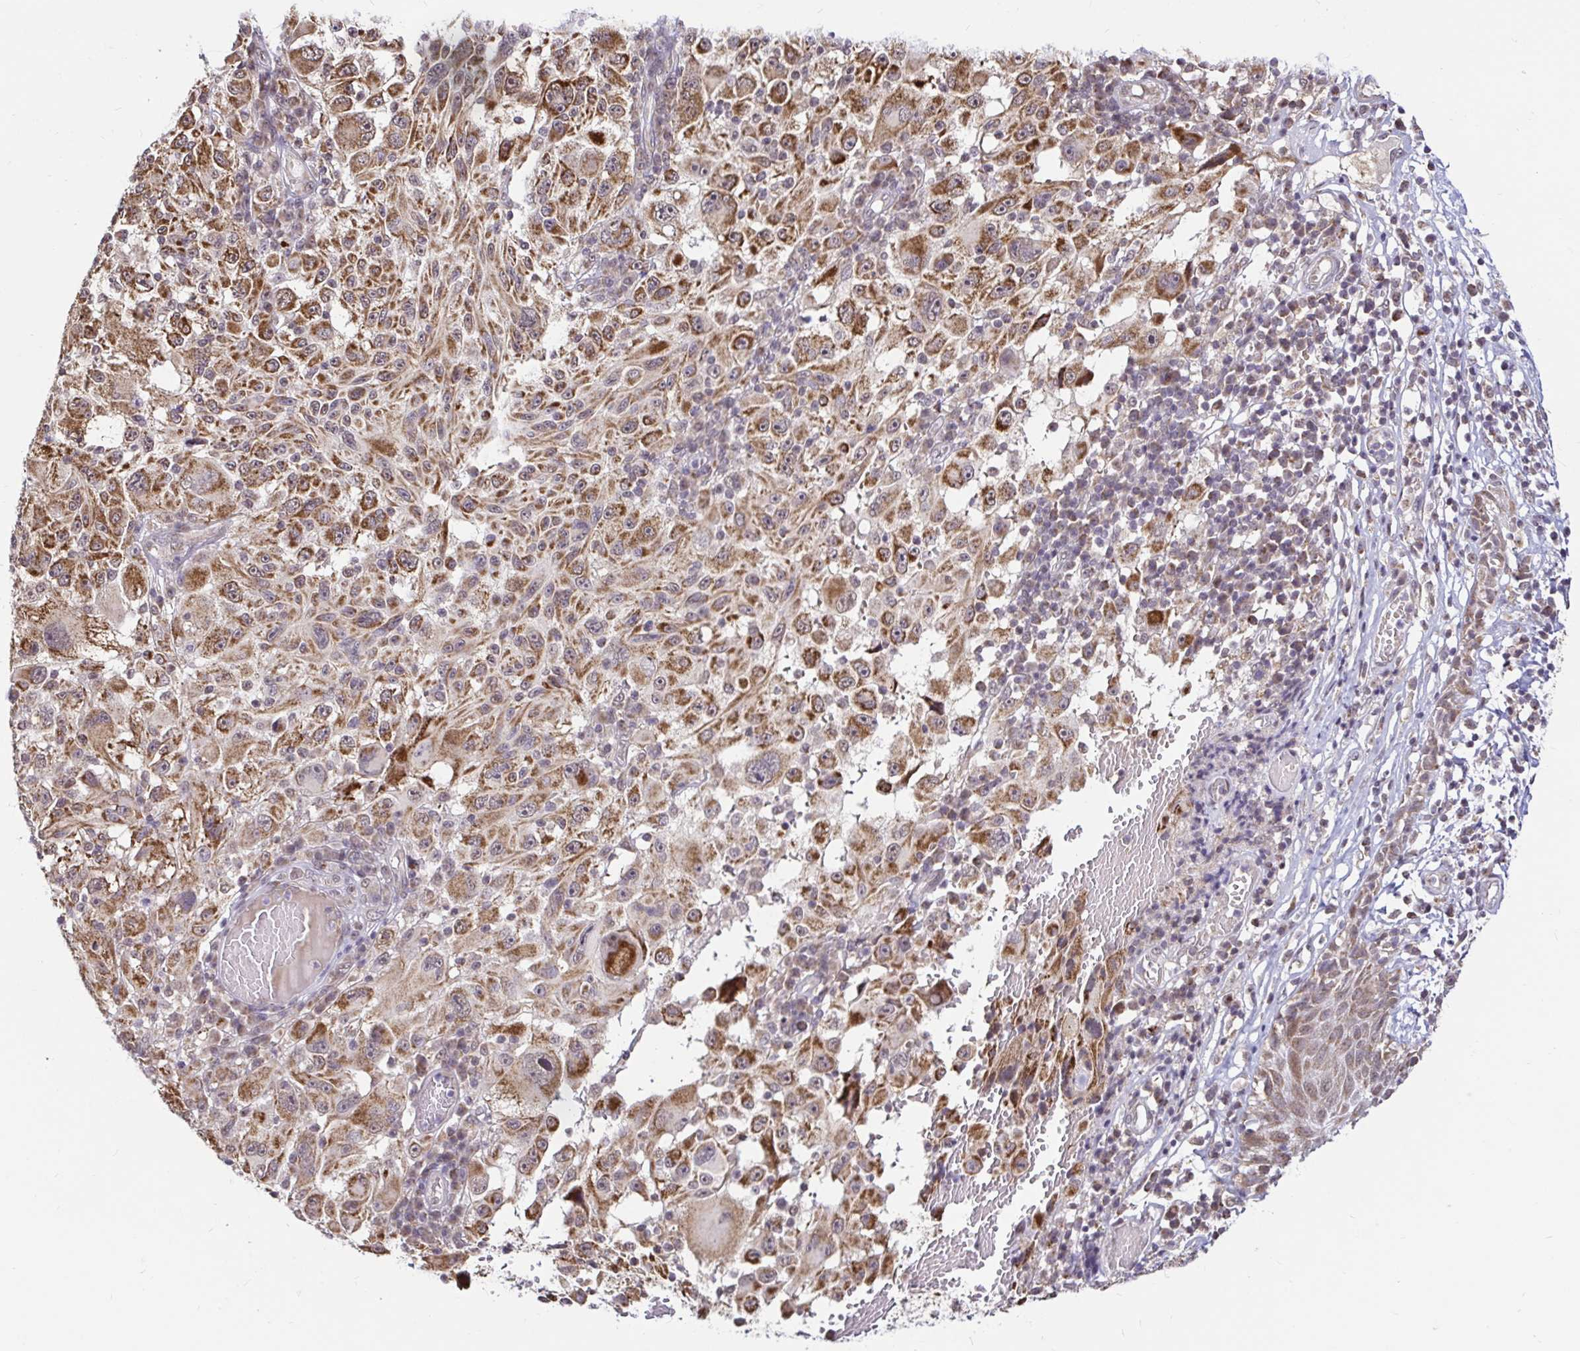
{"staining": {"intensity": "moderate", "quantity": ">75%", "location": "cytoplasmic/membranous"}, "tissue": "melanoma", "cell_type": "Tumor cells", "image_type": "cancer", "snomed": [{"axis": "morphology", "description": "Malignant melanoma, NOS"}, {"axis": "topography", "description": "Skin"}], "caption": "High-power microscopy captured an immunohistochemistry (IHC) micrograph of melanoma, revealing moderate cytoplasmic/membranous staining in about >75% of tumor cells. (DAB IHC, brown staining for protein, blue staining for nuclei).", "gene": "TIMM50", "patient": {"sex": "female", "age": 71}}